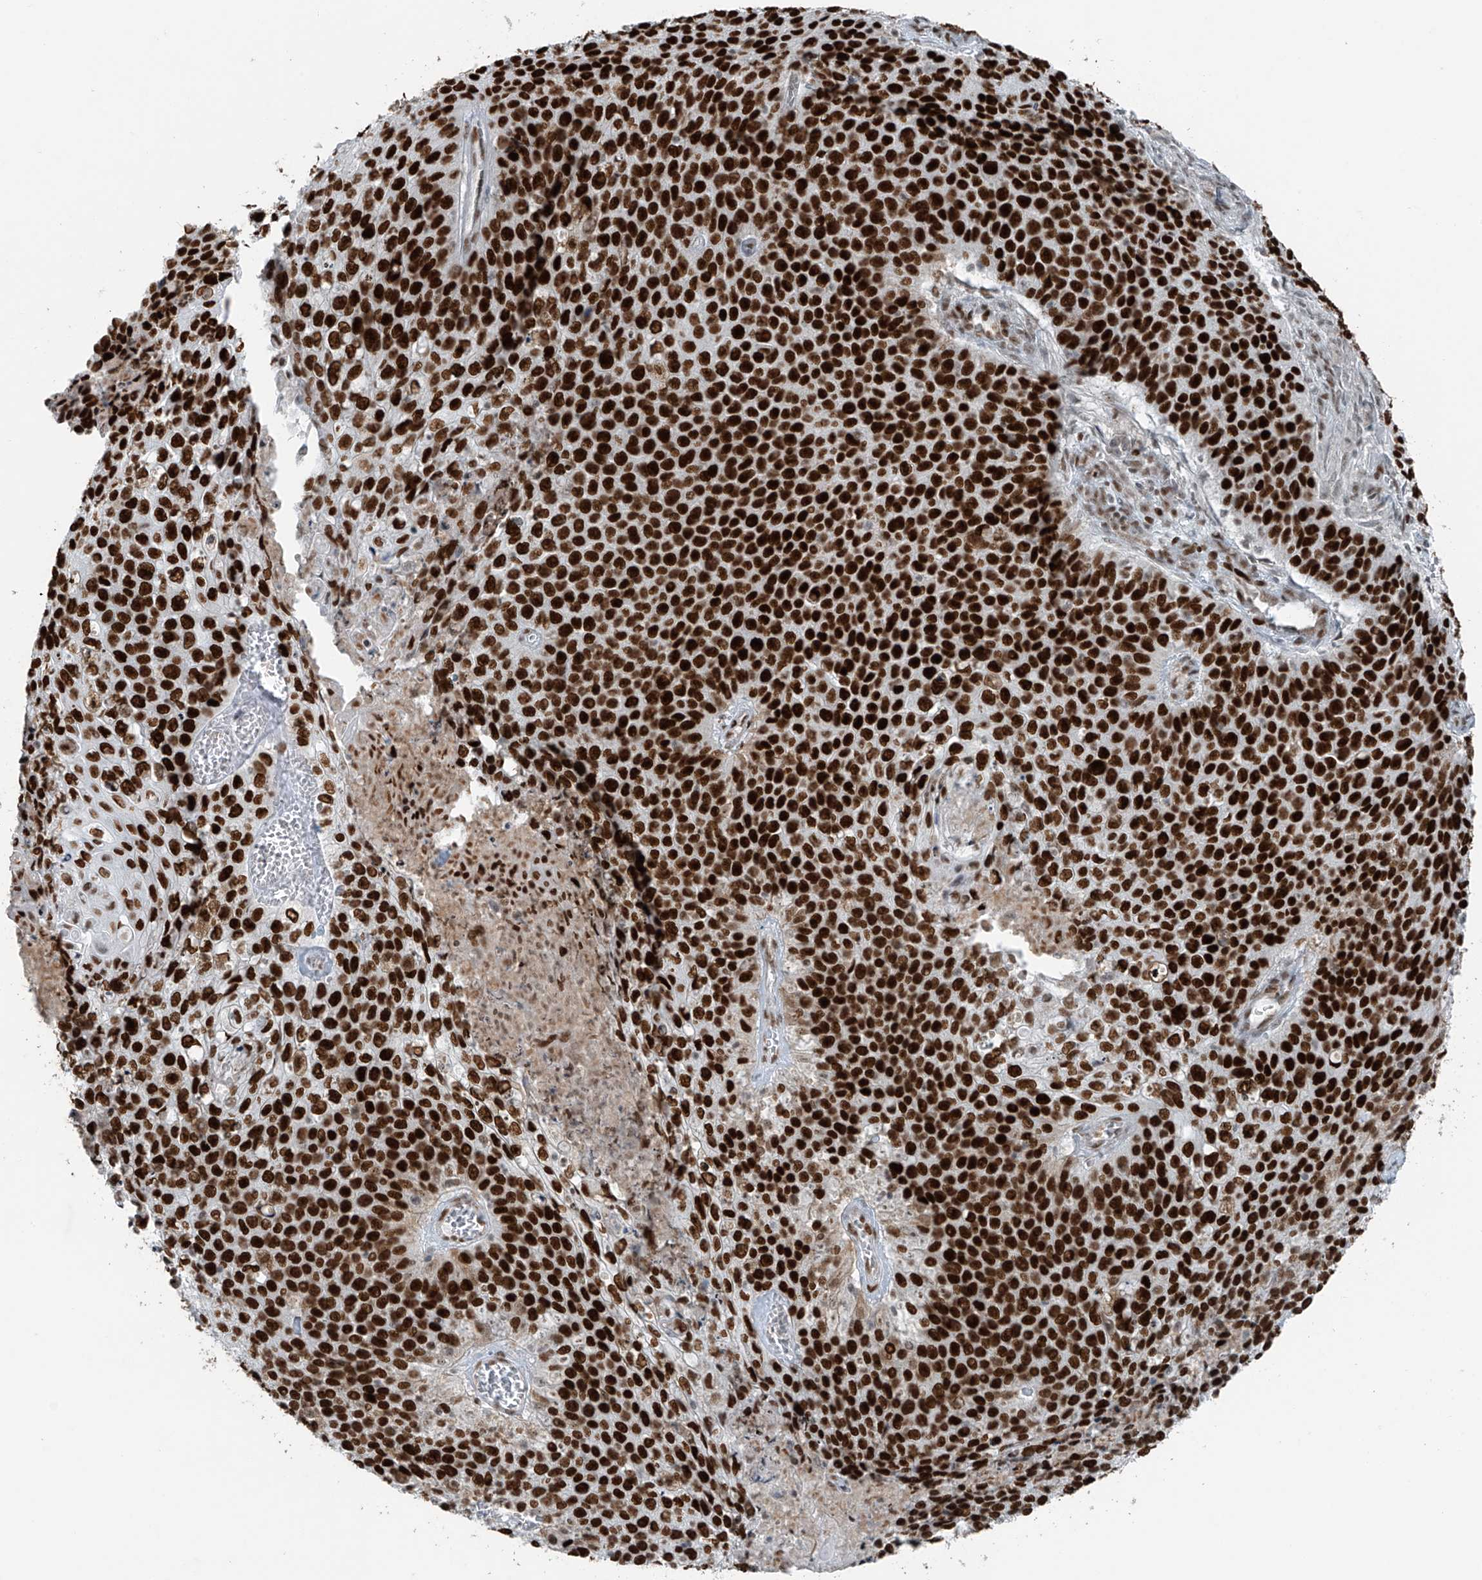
{"staining": {"intensity": "strong", "quantity": ">75%", "location": "nuclear"}, "tissue": "cervical cancer", "cell_type": "Tumor cells", "image_type": "cancer", "snomed": [{"axis": "morphology", "description": "Squamous cell carcinoma, NOS"}, {"axis": "topography", "description": "Cervix"}], "caption": "A brown stain labels strong nuclear expression of a protein in human cervical cancer tumor cells.", "gene": "WRNIP1", "patient": {"sex": "female", "age": 39}}